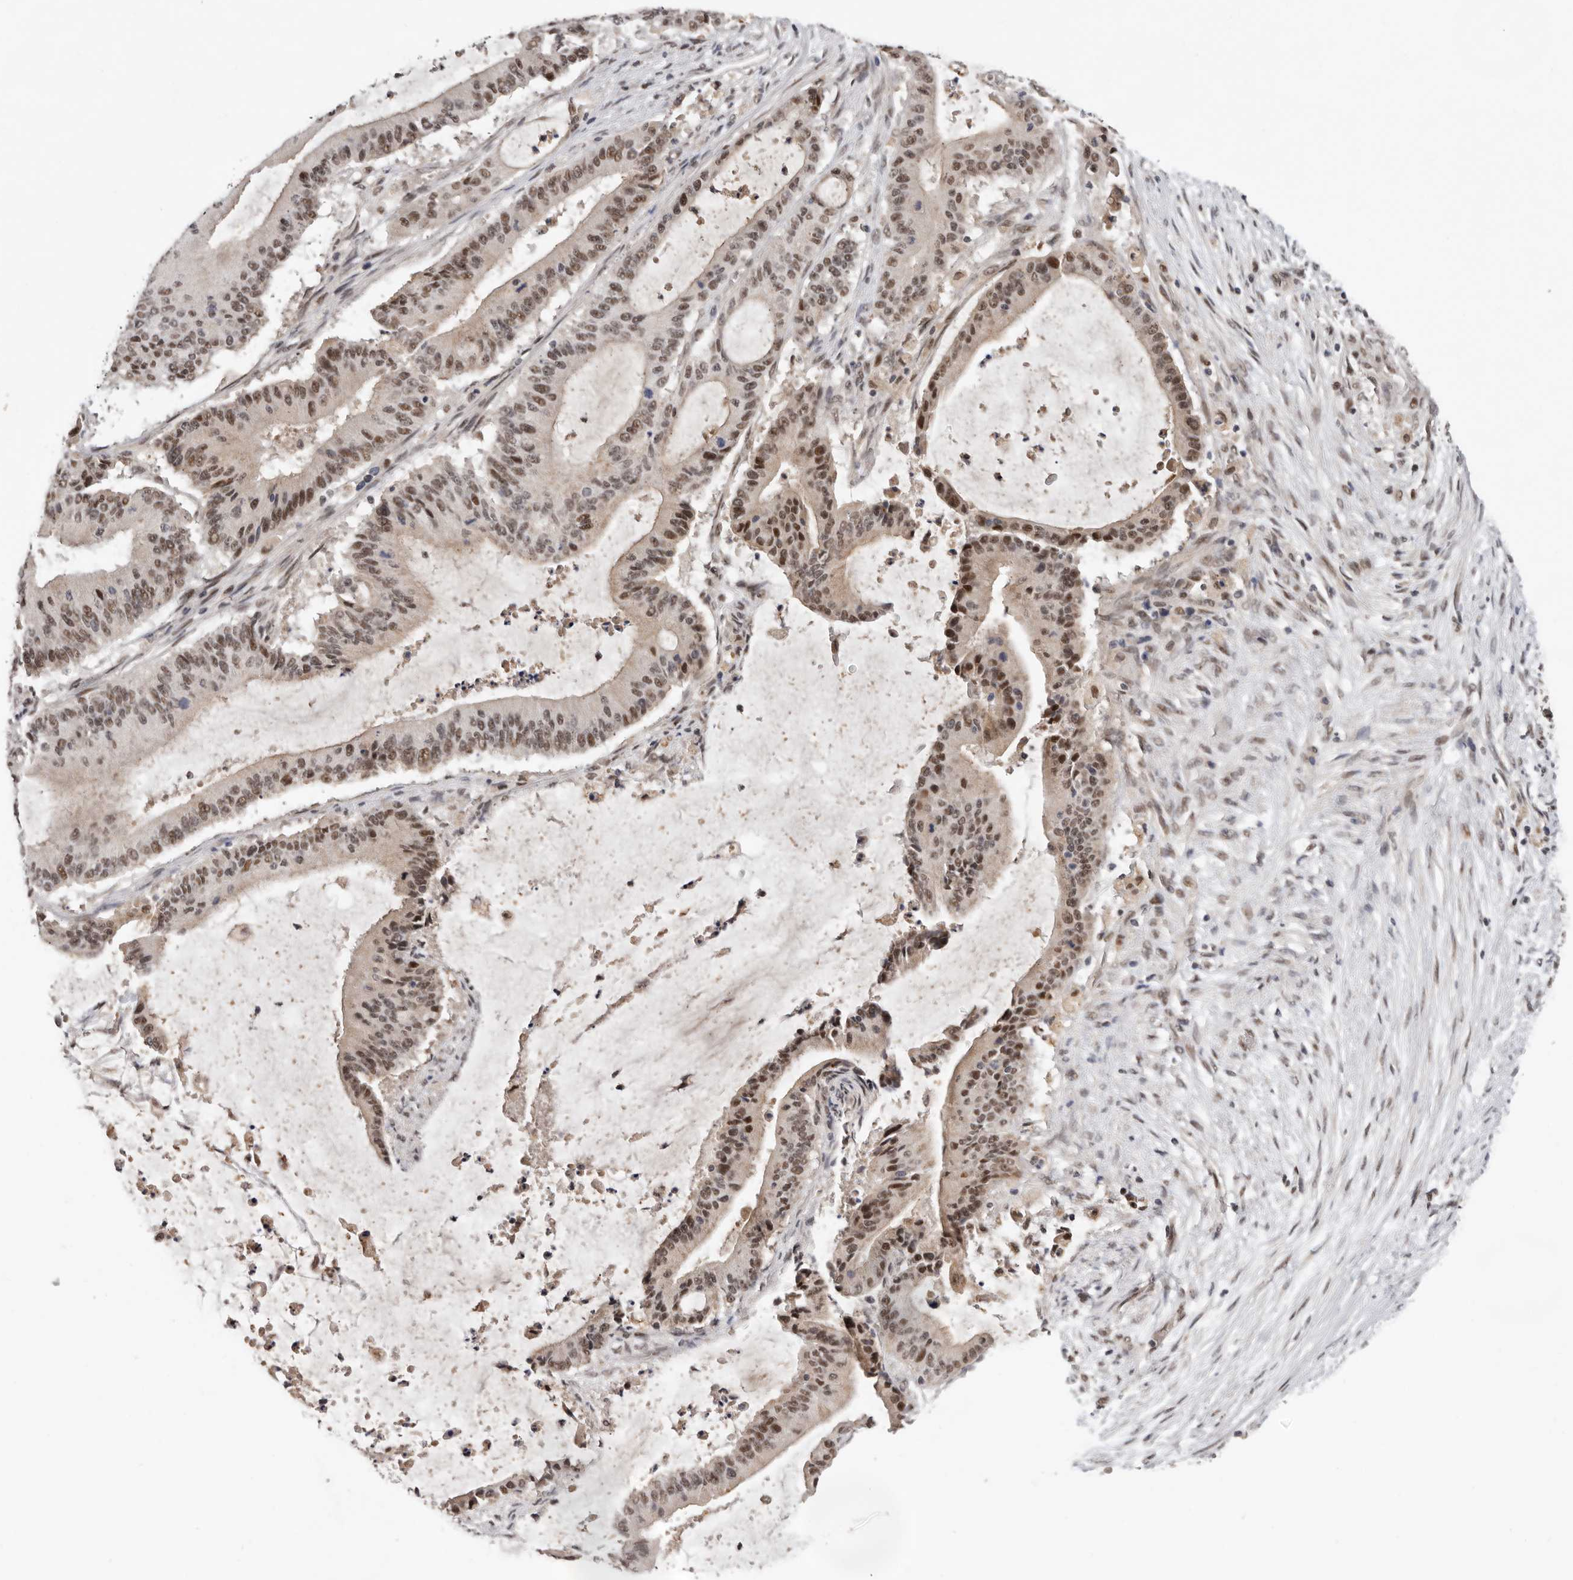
{"staining": {"intensity": "moderate", "quantity": ">75%", "location": "nuclear"}, "tissue": "liver cancer", "cell_type": "Tumor cells", "image_type": "cancer", "snomed": [{"axis": "morphology", "description": "Normal tissue, NOS"}, {"axis": "morphology", "description": "Cholangiocarcinoma"}, {"axis": "topography", "description": "Liver"}, {"axis": "topography", "description": "Peripheral nerve tissue"}], "caption": "This is an image of immunohistochemistry (IHC) staining of liver cancer, which shows moderate positivity in the nuclear of tumor cells.", "gene": "BRCA2", "patient": {"sex": "female", "age": 73}}